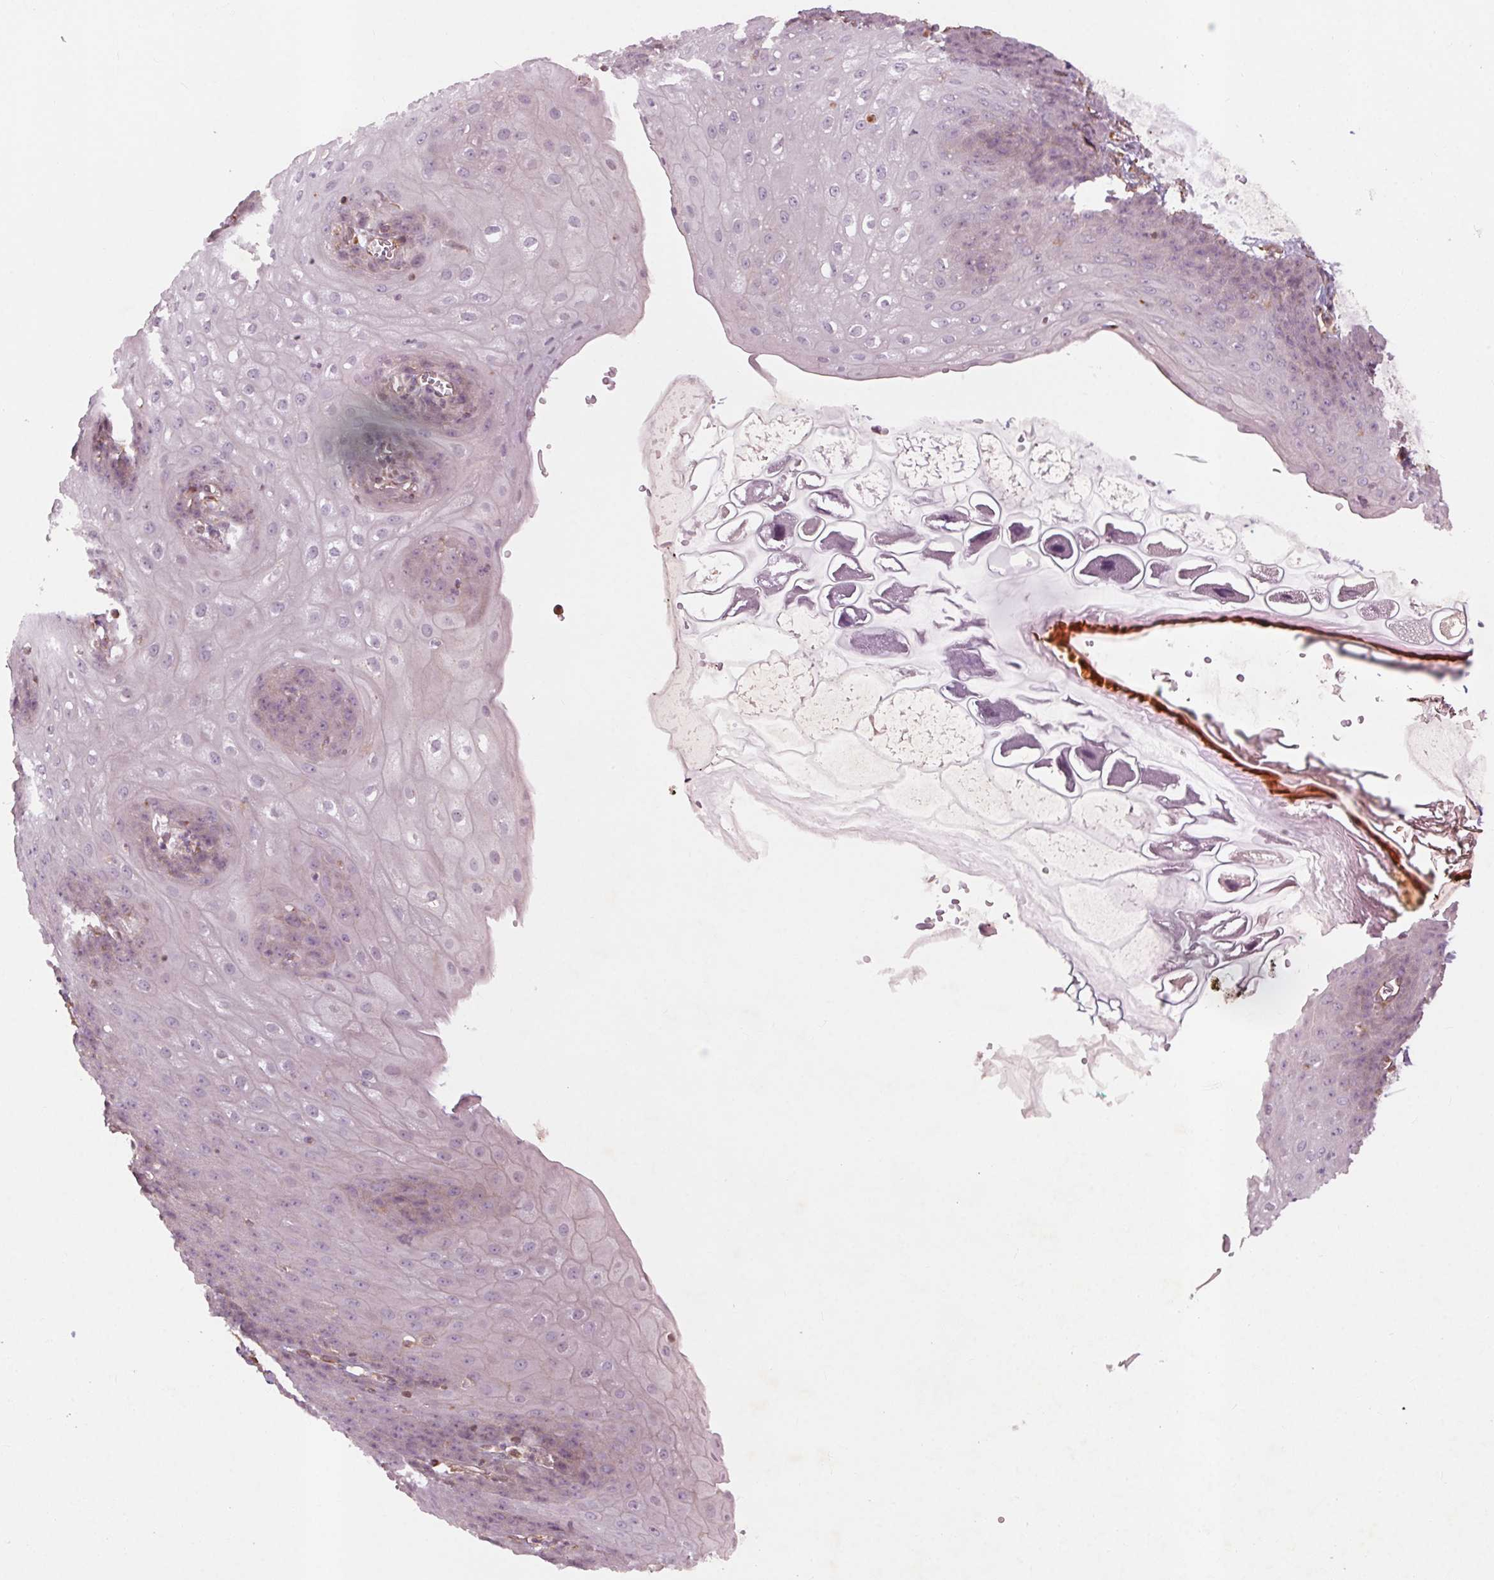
{"staining": {"intensity": "negative", "quantity": "none", "location": "none"}, "tissue": "esophagus", "cell_type": "Squamous epithelial cells", "image_type": "normal", "snomed": [{"axis": "morphology", "description": "Normal tissue, NOS"}, {"axis": "topography", "description": "Esophagus"}], "caption": "This is a image of immunohistochemistry (IHC) staining of benign esophagus, which shows no positivity in squamous epithelial cells.", "gene": "CCSER1", "patient": {"sex": "male", "age": 71}}